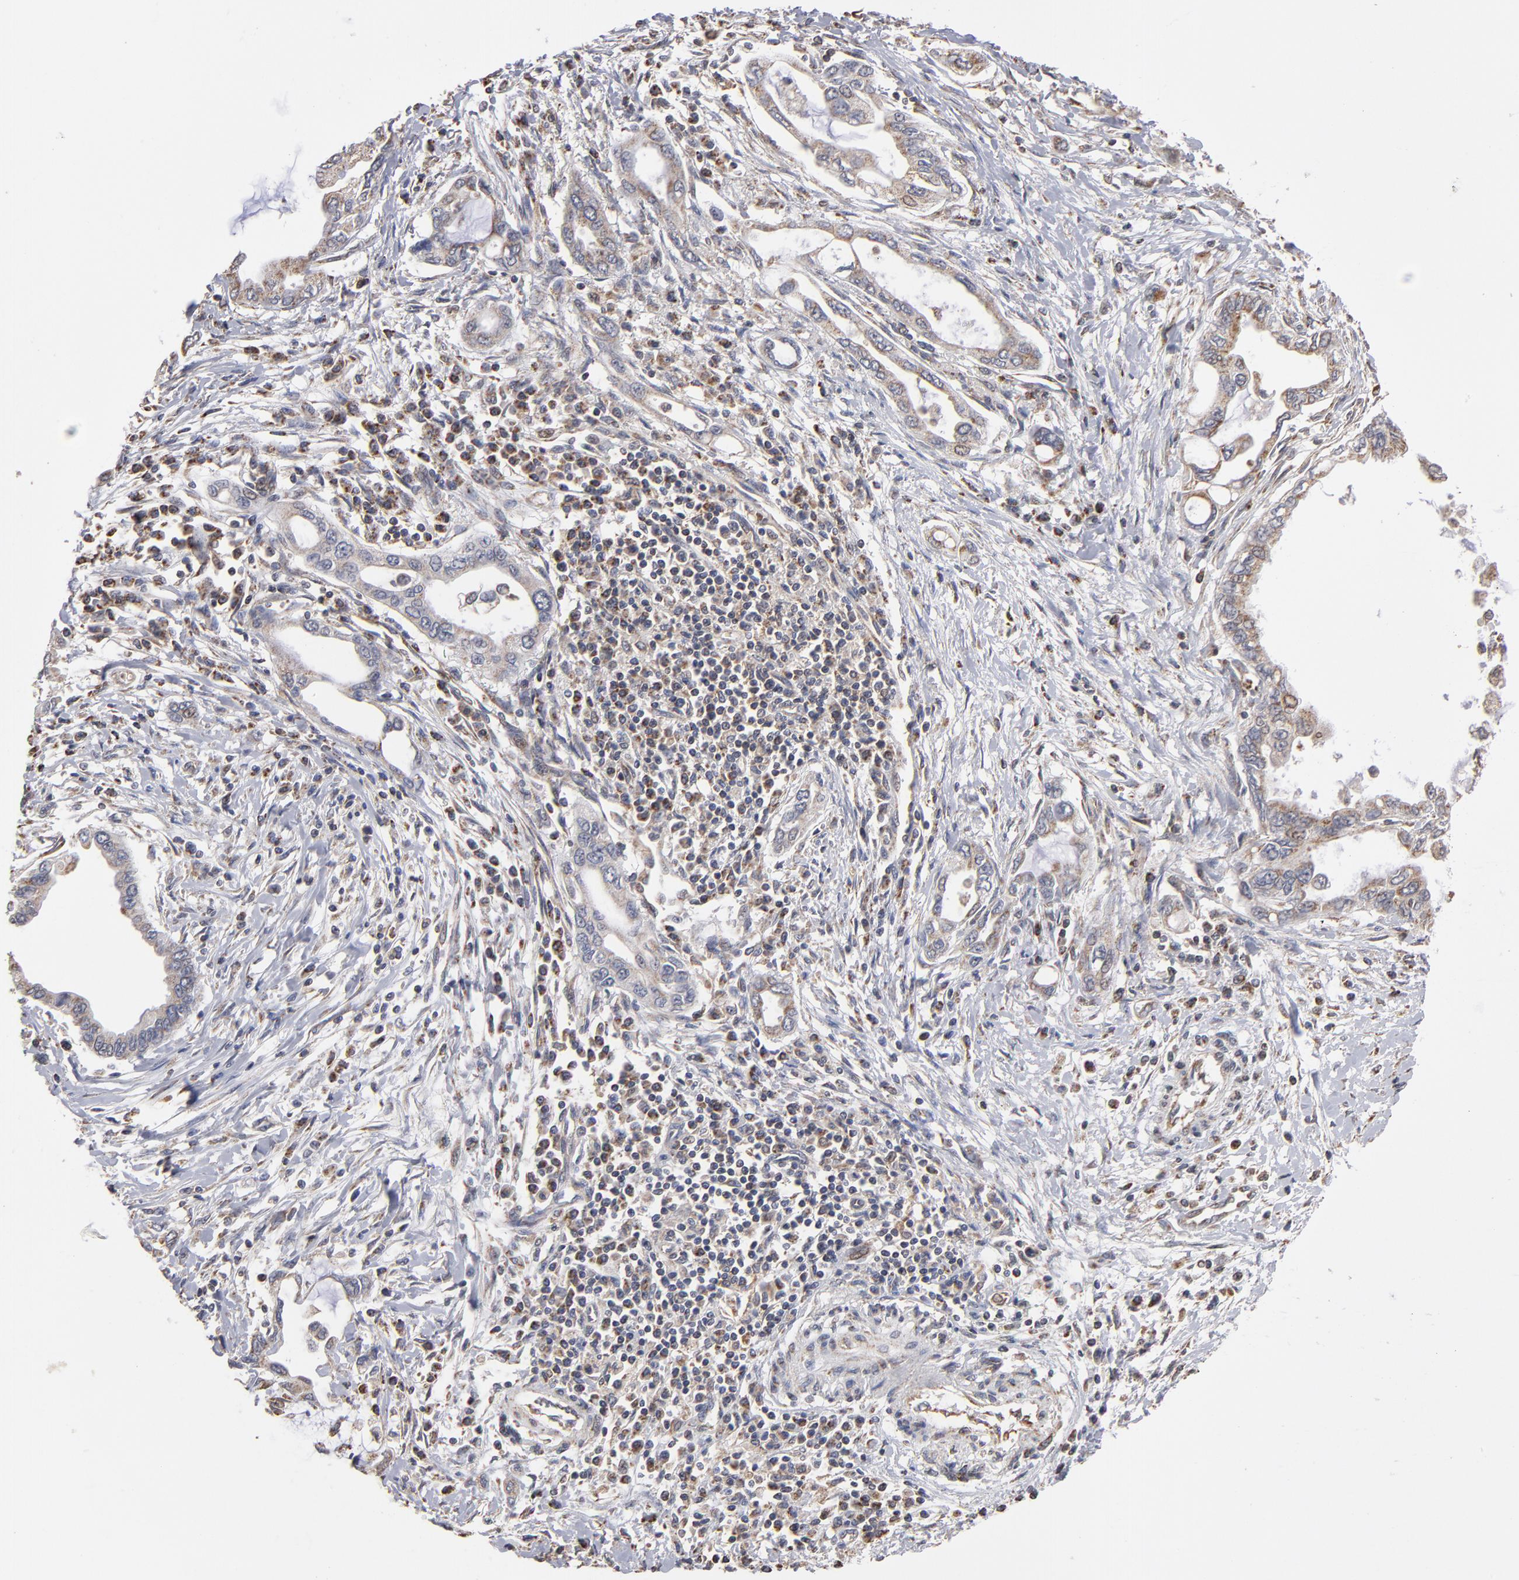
{"staining": {"intensity": "weak", "quantity": ">75%", "location": "cytoplasmic/membranous"}, "tissue": "pancreatic cancer", "cell_type": "Tumor cells", "image_type": "cancer", "snomed": [{"axis": "morphology", "description": "Adenocarcinoma, NOS"}, {"axis": "topography", "description": "Pancreas"}], "caption": "Tumor cells exhibit weak cytoplasmic/membranous positivity in approximately >75% of cells in pancreatic cancer.", "gene": "MIPOL1", "patient": {"sex": "female", "age": 57}}